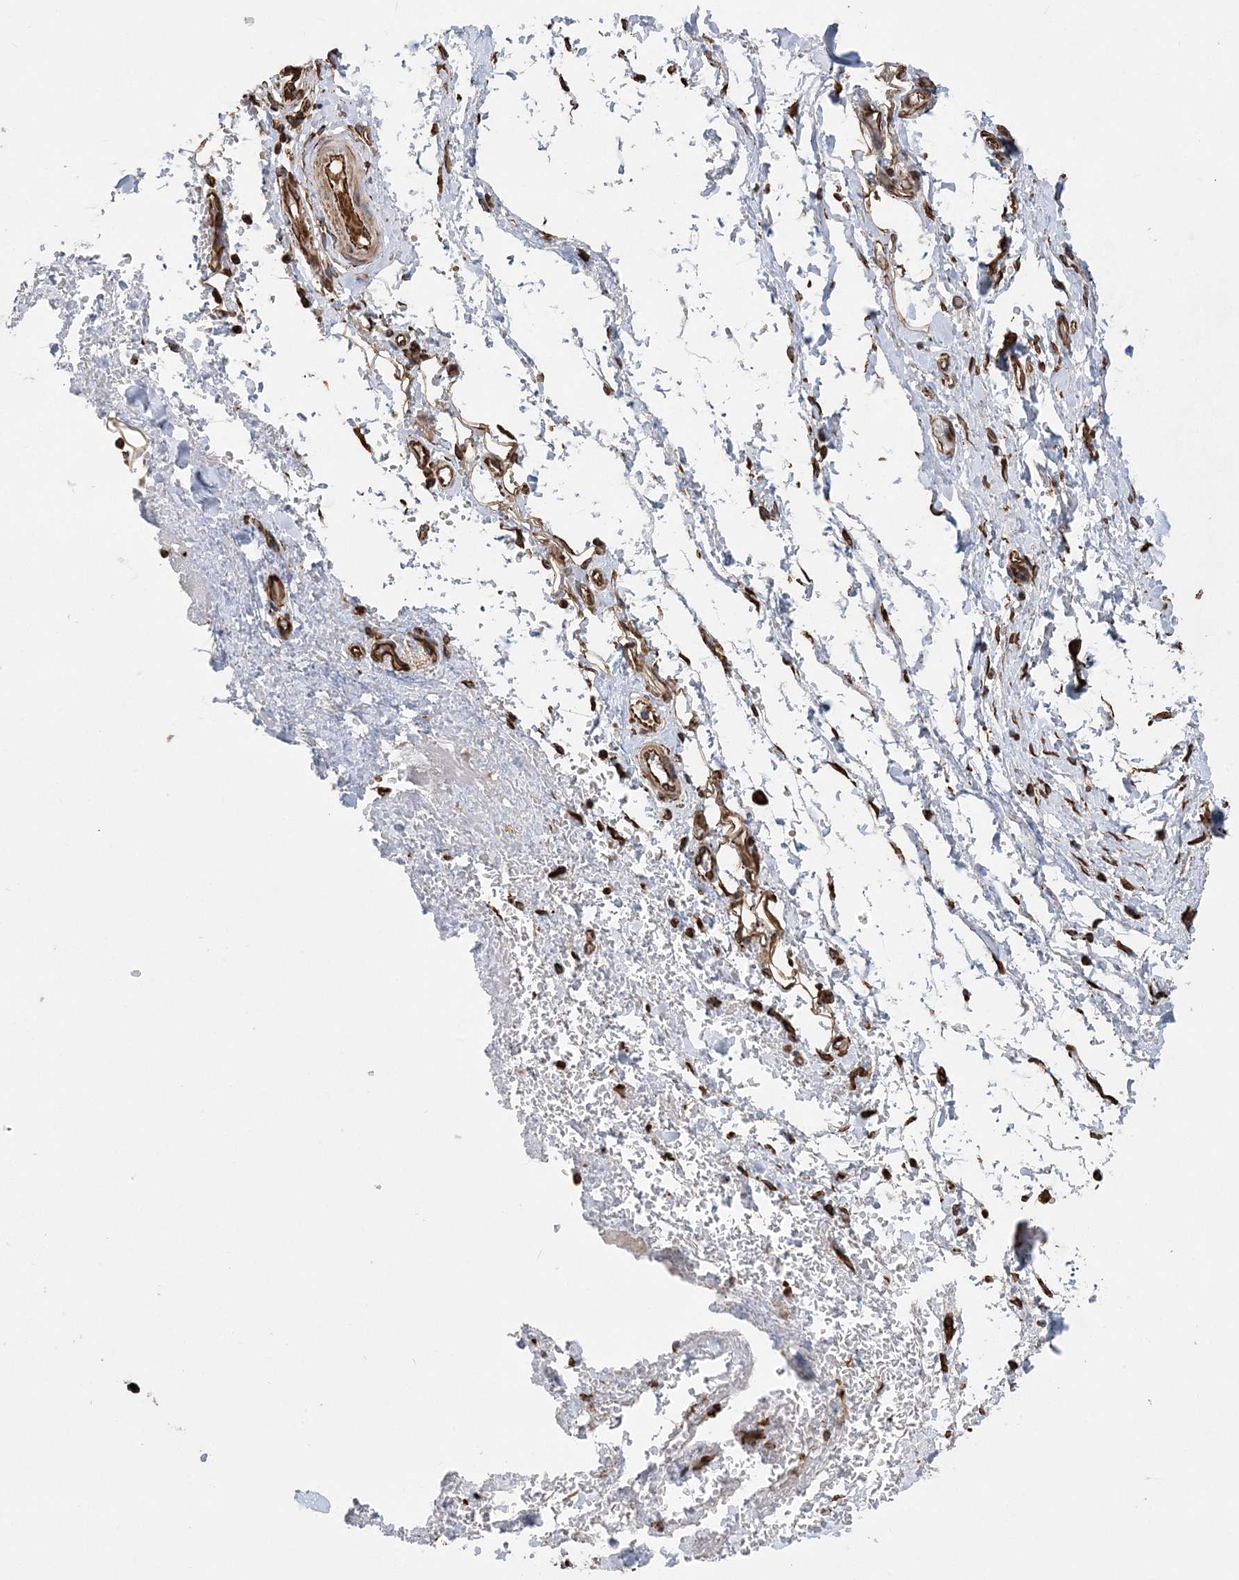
{"staining": {"intensity": "strong", "quantity": ">75%", "location": "cytoplasmic/membranous"}, "tissue": "adipose tissue", "cell_type": "Adipocytes", "image_type": "normal", "snomed": [{"axis": "morphology", "description": "Normal tissue, NOS"}, {"axis": "morphology", "description": "Adenocarcinoma, NOS"}, {"axis": "topography", "description": "Stomach, upper"}, {"axis": "topography", "description": "Peripheral nerve tissue"}], "caption": "This micrograph exhibits immunohistochemistry (IHC) staining of normal adipose tissue, with high strong cytoplasmic/membranous staining in approximately >75% of adipocytes.", "gene": "FAM114A2", "patient": {"sex": "male", "age": 62}}